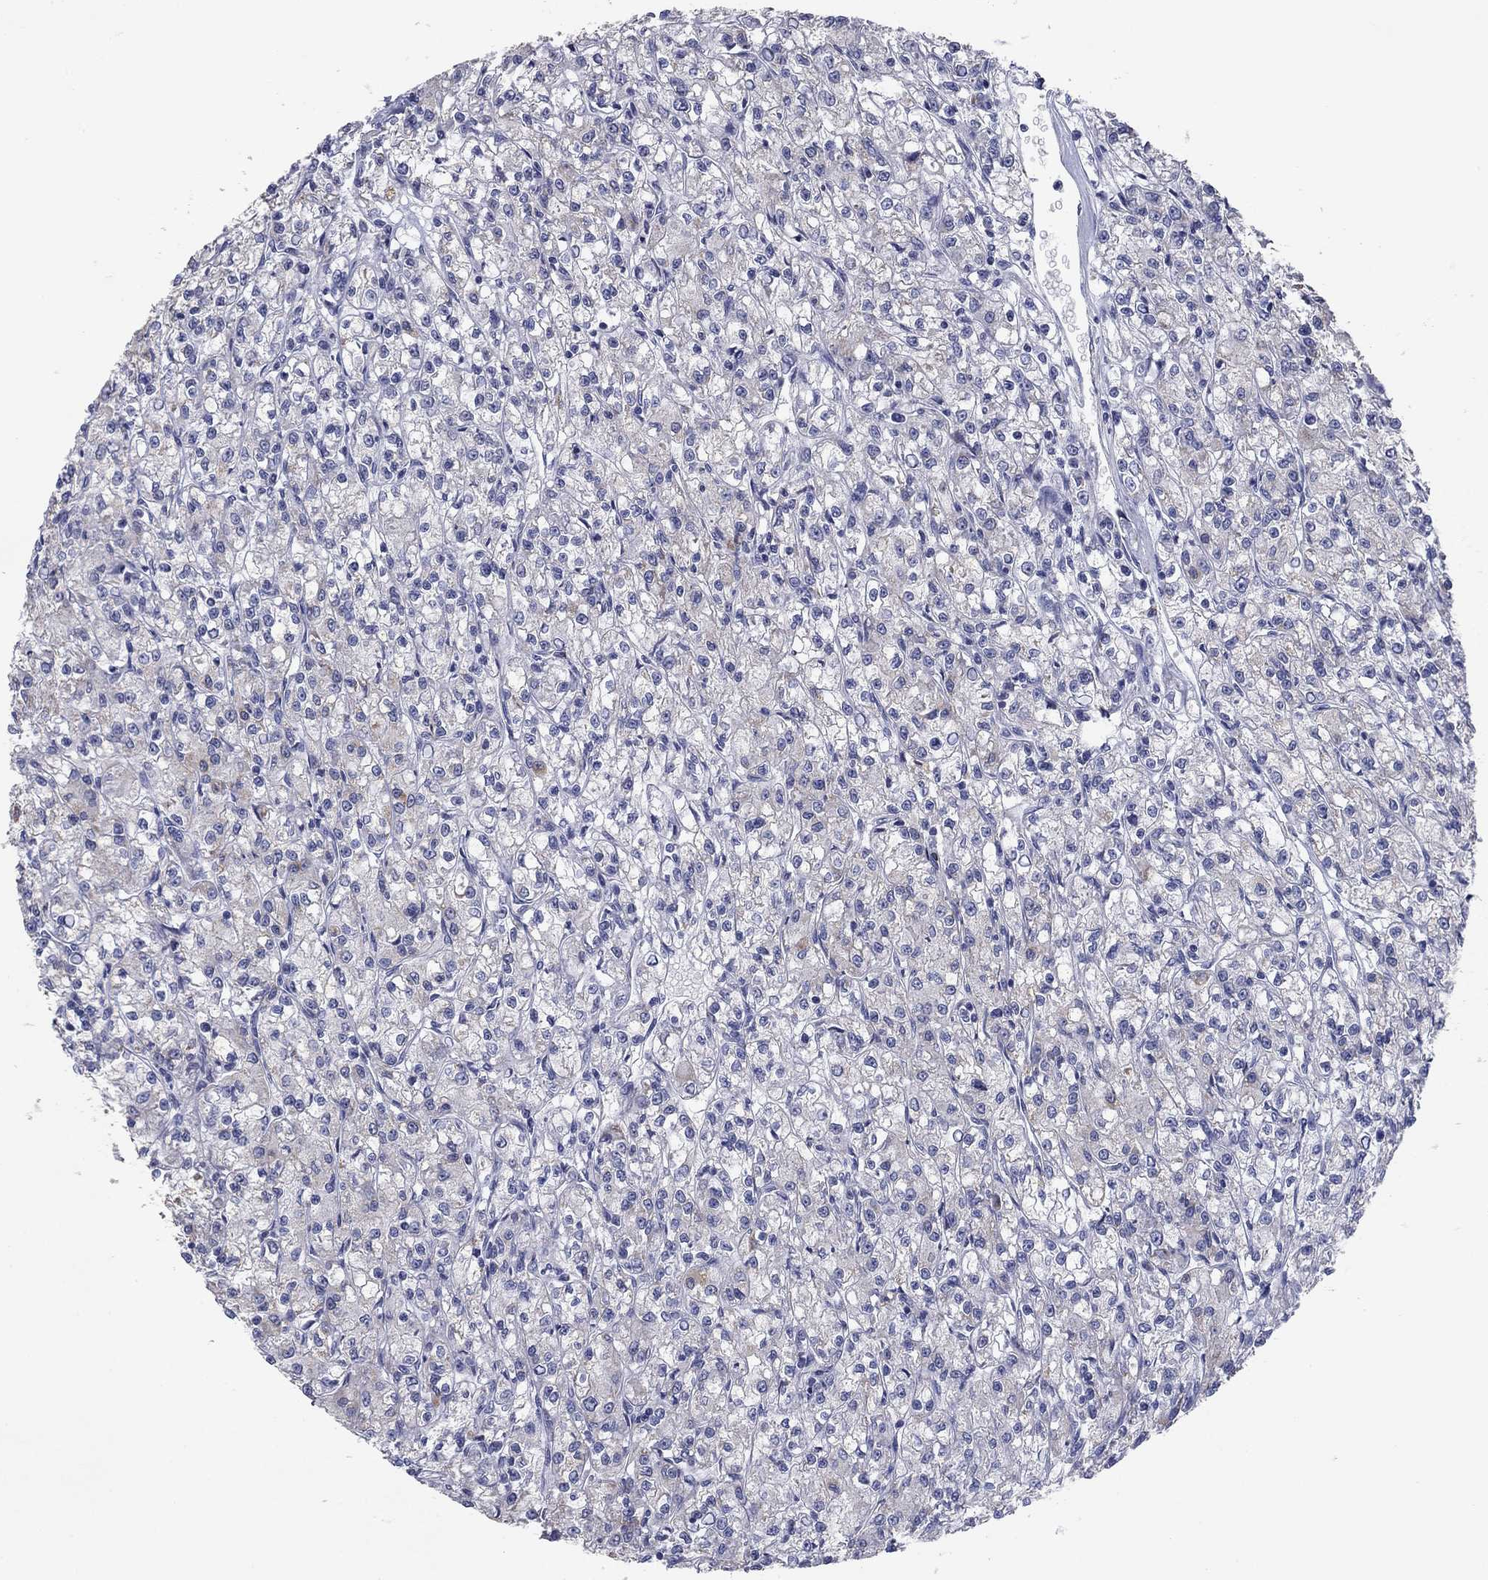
{"staining": {"intensity": "negative", "quantity": "none", "location": "none"}, "tissue": "renal cancer", "cell_type": "Tumor cells", "image_type": "cancer", "snomed": [{"axis": "morphology", "description": "Adenocarcinoma, NOS"}, {"axis": "topography", "description": "Kidney"}], "caption": "Tumor cells show no significant expression in renal cancer. Brightfield microscopy of immunohistochemistry (IHC) stained with DAB (3,3'-diaminobenzidine) (brown) and hematoxylin (blue), captured at high magnification.", "gene": "PTGDS", "patient": {"sex": "female", "age": 59}}